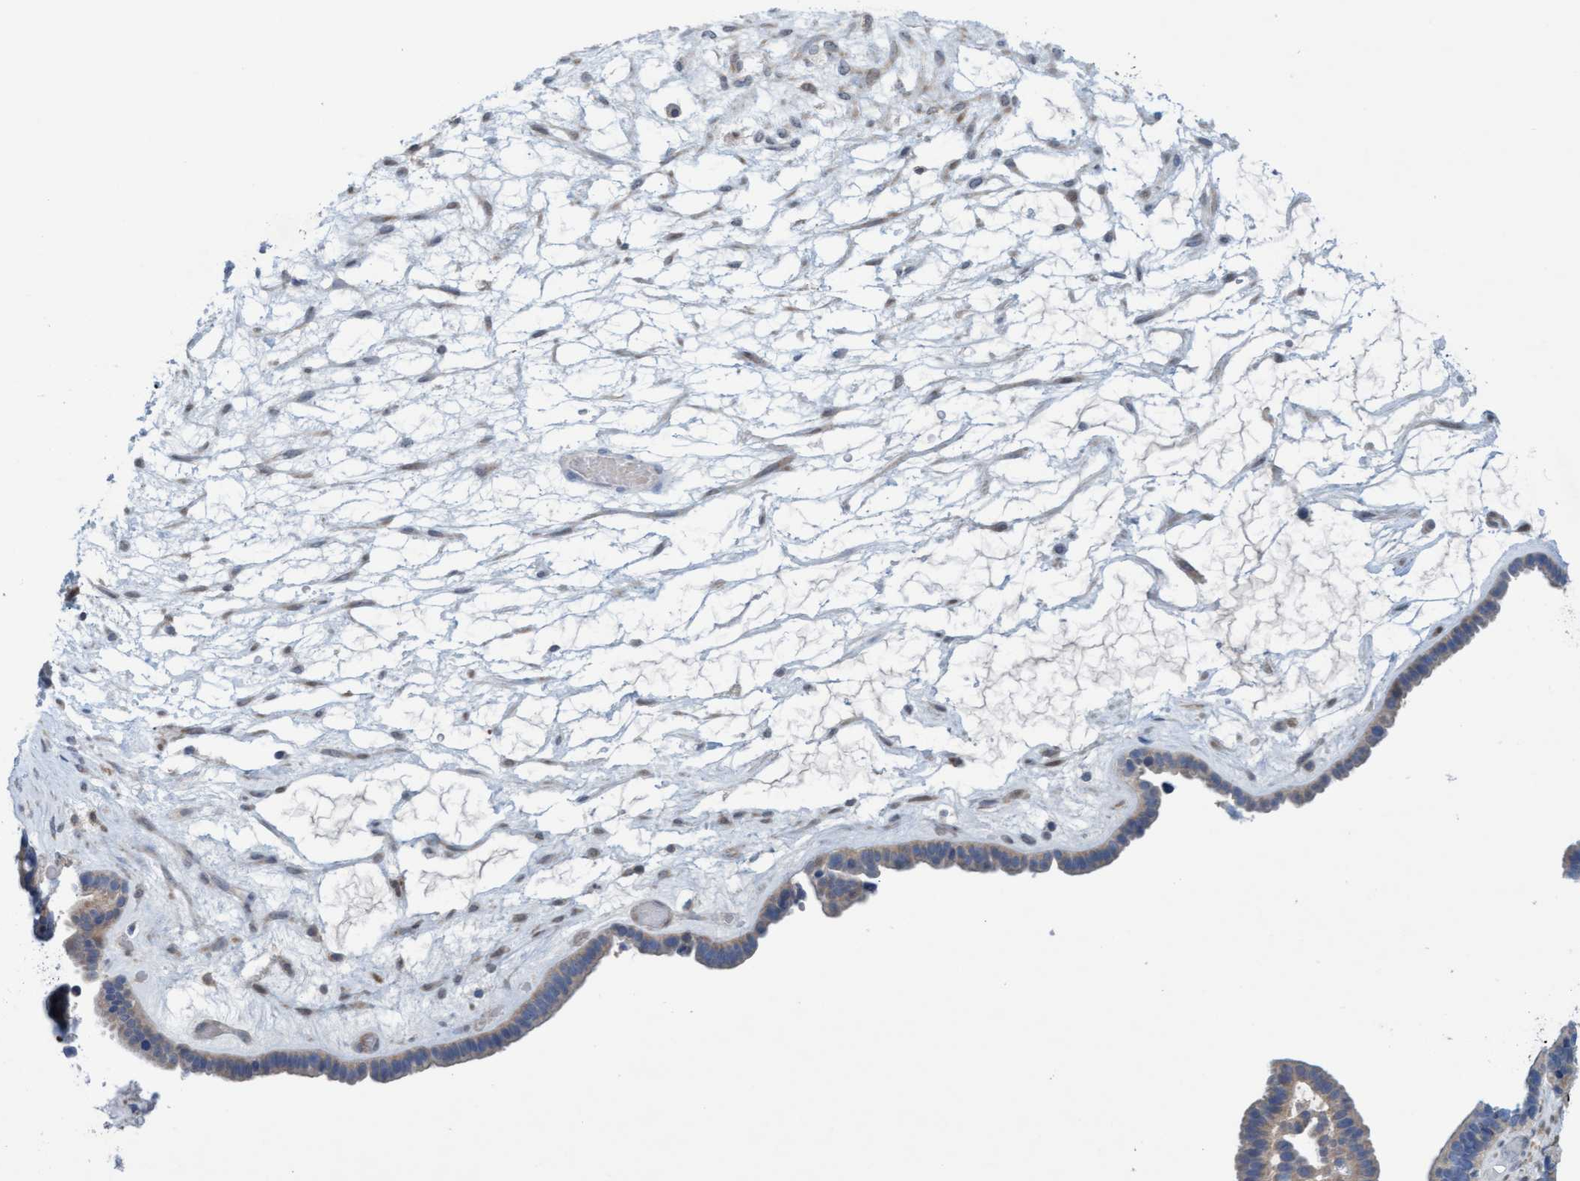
{"staining": {"intensity": "weak", "quantity": "<25%", "location": "cytoplasmic/membranous"}, "tissue": "ovarian cancer", "cell_type": "Tumor cells", "image_type": "cancer", "snomed": [{"axis": "morphology", "description": "Cystadenocarcinoma, serous, NOS"}, {"axis": "topography", "description": "Ovary"}], "caption": "Ovarian serous cystadenocarcinoma stained for a protein using immunohistochemistry (IHC) displays no expression tumor cells.", "gene": "KLHL25", "patient": {"sex": "female", "age": 56}}